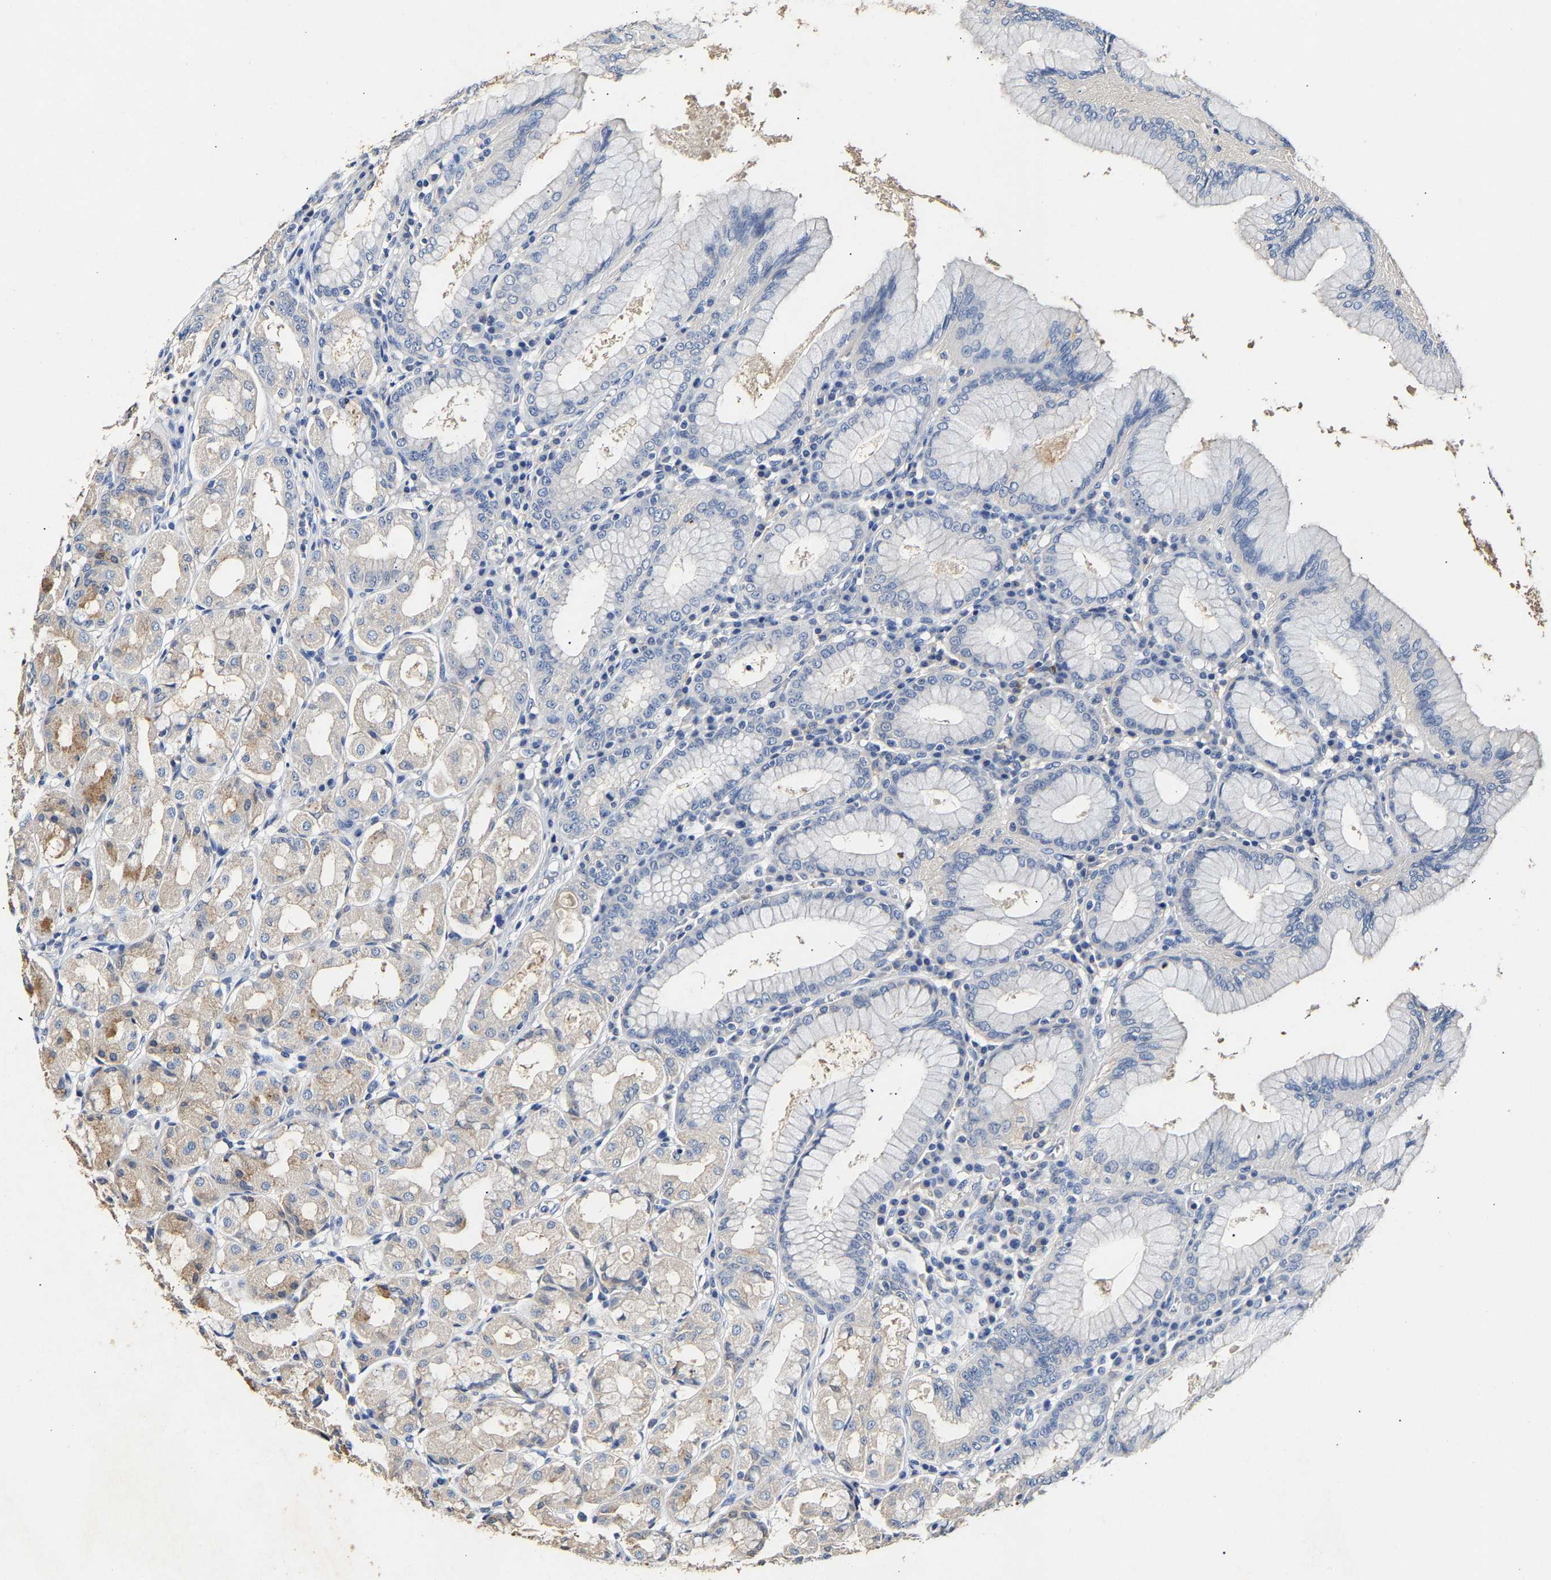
{"staining": {"intensity": "moderate", "quantity": "<25%", "location": "cytoplasmic/membranous"}, "tissue": "stomach", "cell_type": "Glandular cells", "image_type": "normal", "snomed": [{"axis": "morphology", "description": "Normal tissue, NOS"}, {"axis": "topography", "description": "Stomach"}, {"axis": "topography", "description": "Stomach, lower"}], "caption": "About <25% of glandular cells in unremarkable stomach reveal moderate cytoplasmic/membranous protein positivity as visualized by brown immunohistochemical staining.", "gene": "SLCO2B1", "patient": {"sex": "female", "age": 56}}